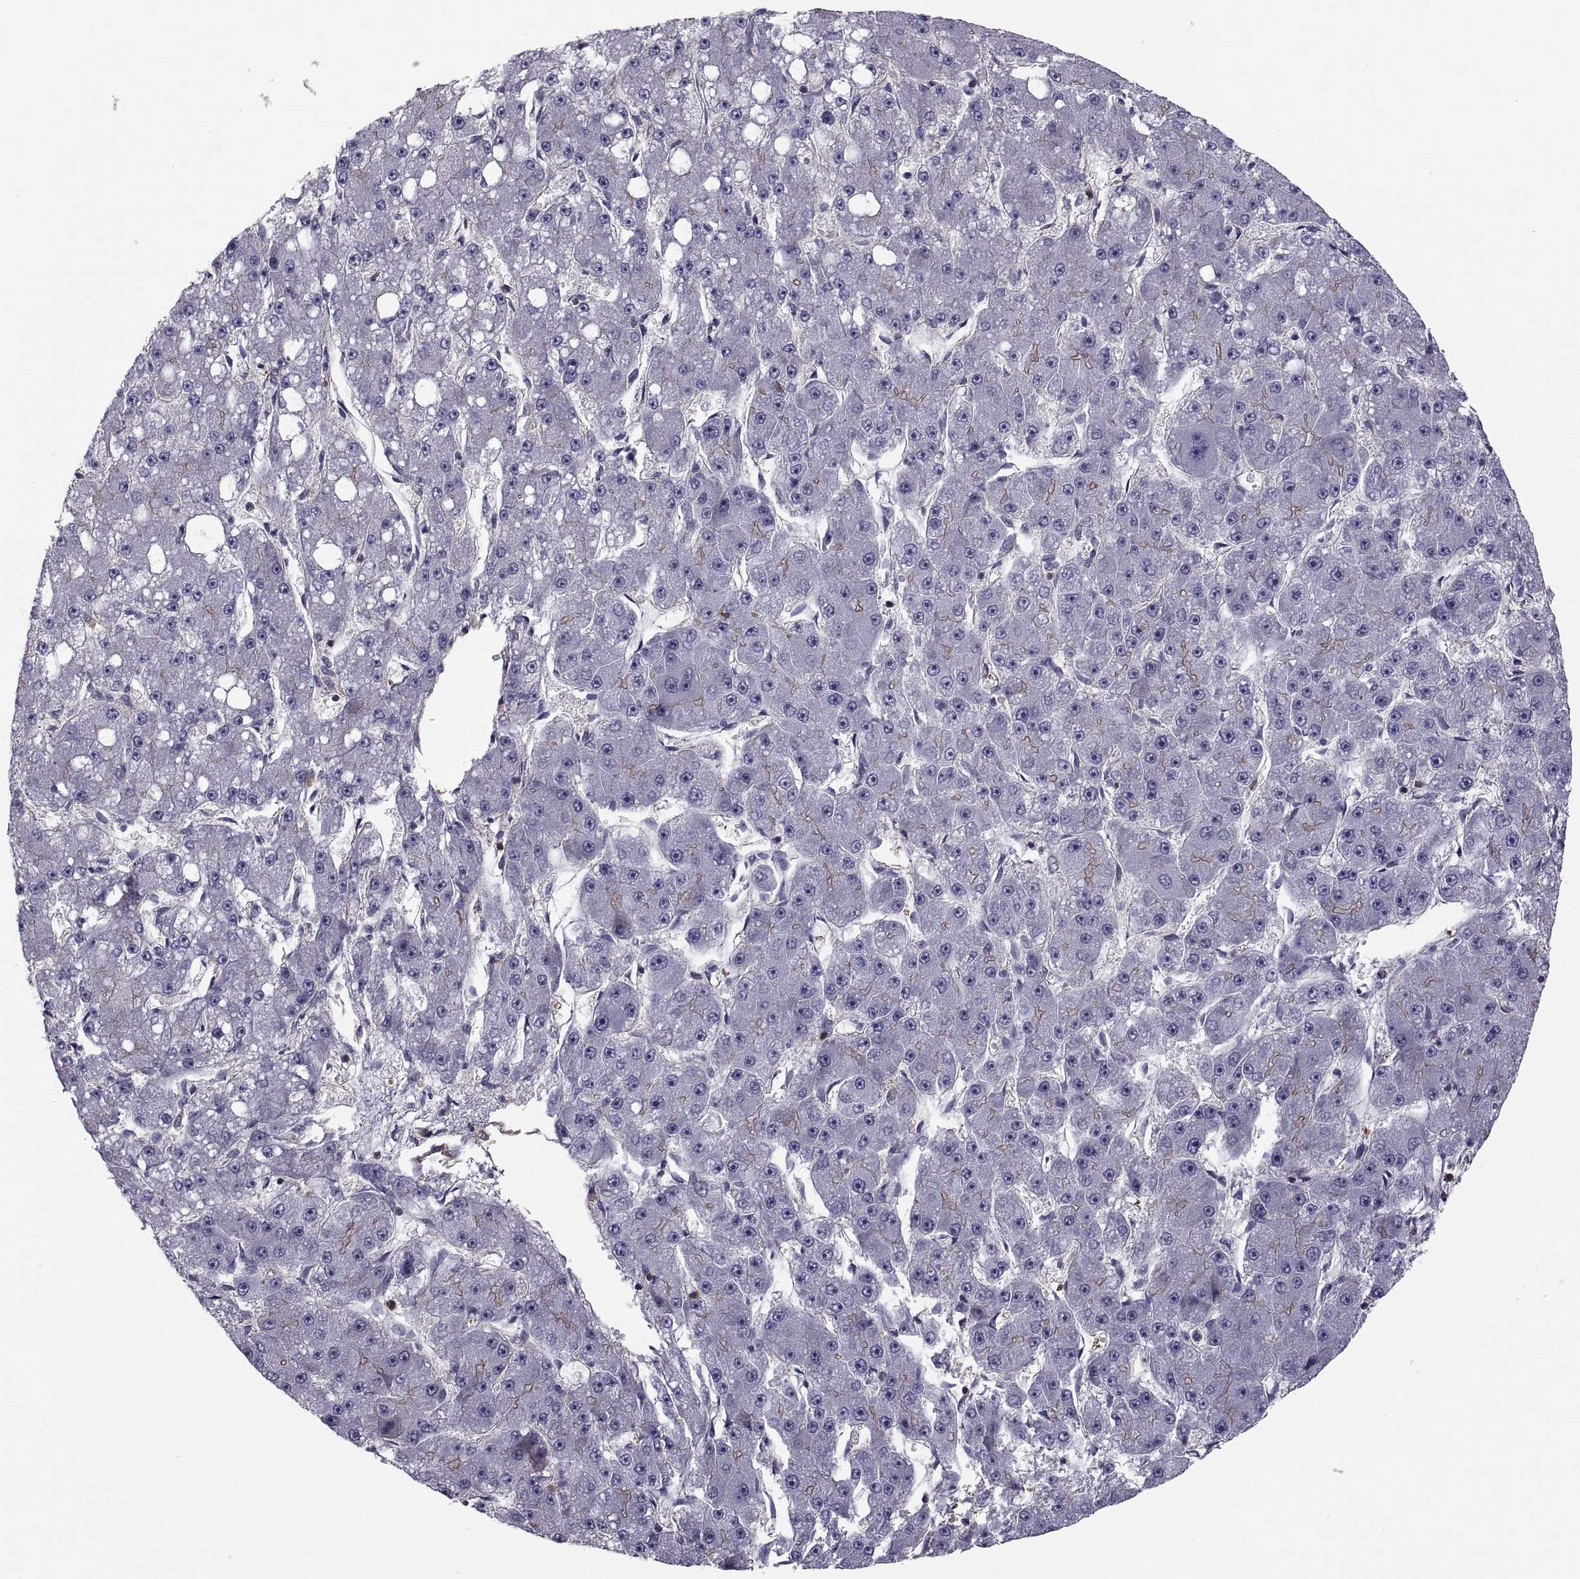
{"staining": {"intensity": "negative", "quantity": "none", "location": "none"}, "tissue": "liver cancer", "cell_type": "Tumor cells", "image_type": "cancer", "snomed": [{"axis": "morphology", "description": "Carcinoma, Hepatocellular, NOS"}, {"axis": "topography", "description": "Liver"}], "caption": "IHC image of human liver hepatocellular carcinoma stained for a protein (brown), which shows no expression in tumor cells. (DAB (3,3'-diaminobenzidine) IHC visualized using brightfield microscopy, high magnification).", "gene": "MYH9", "patient": {"sex": "male", "age": 67}}